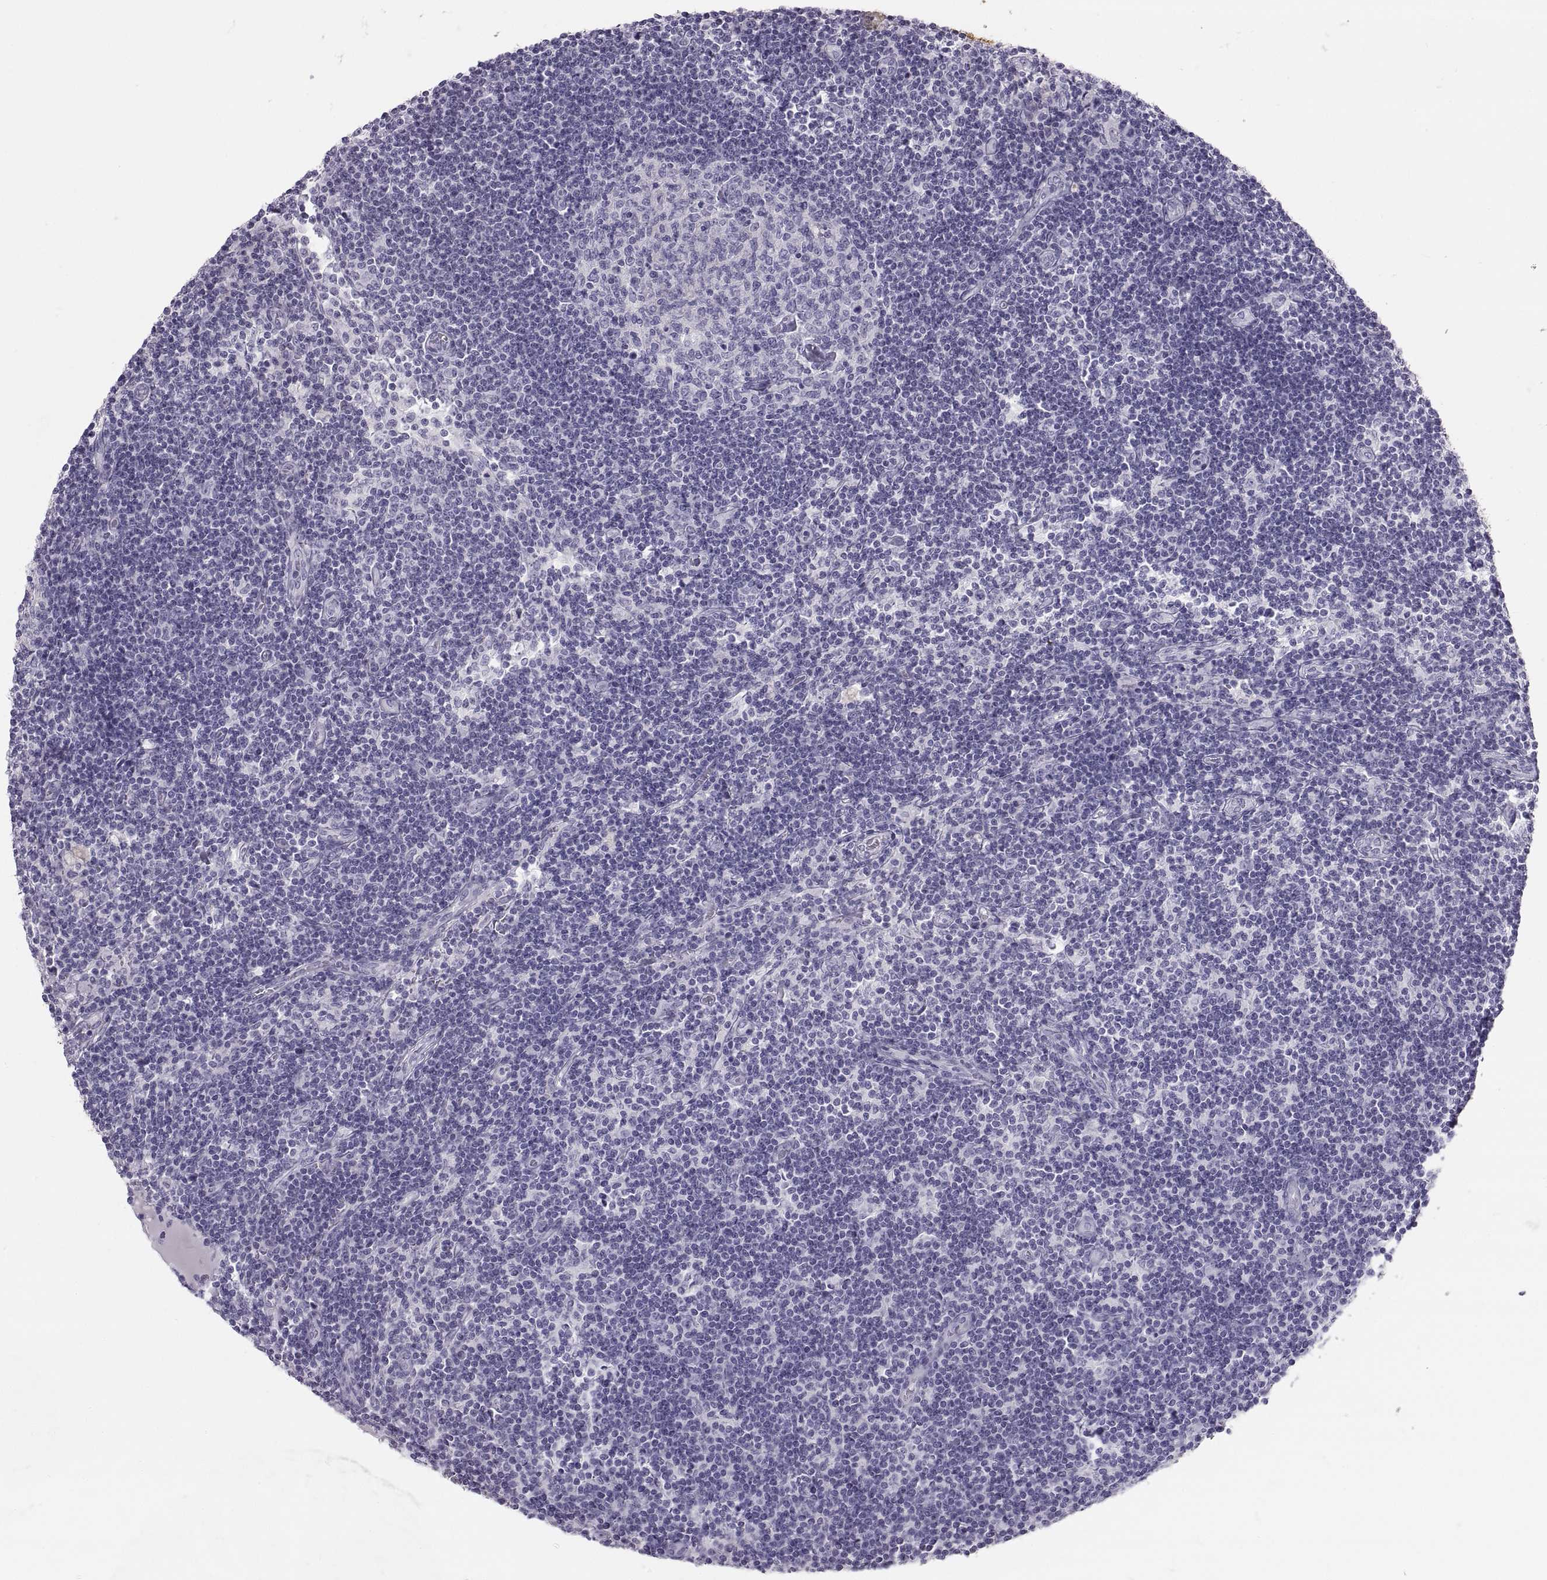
{"staining": {"intensity": "negative", "quantity": "none", "location": "none"}, "tissue": "lymph node", "cell_type": "Germinal center cells", "image_type": "normal", "snomed": [{"axis": "morphology", "description": "Normal tissue, NOS"}, {"axis": "topography", "description": "Lymph node"}], "caption": "Photomicrograph shows no significant protein staining in germinal center cells of benign lymph node.", "gene": "SEMG1", "patient": {"sex": "female", "age": 72}}